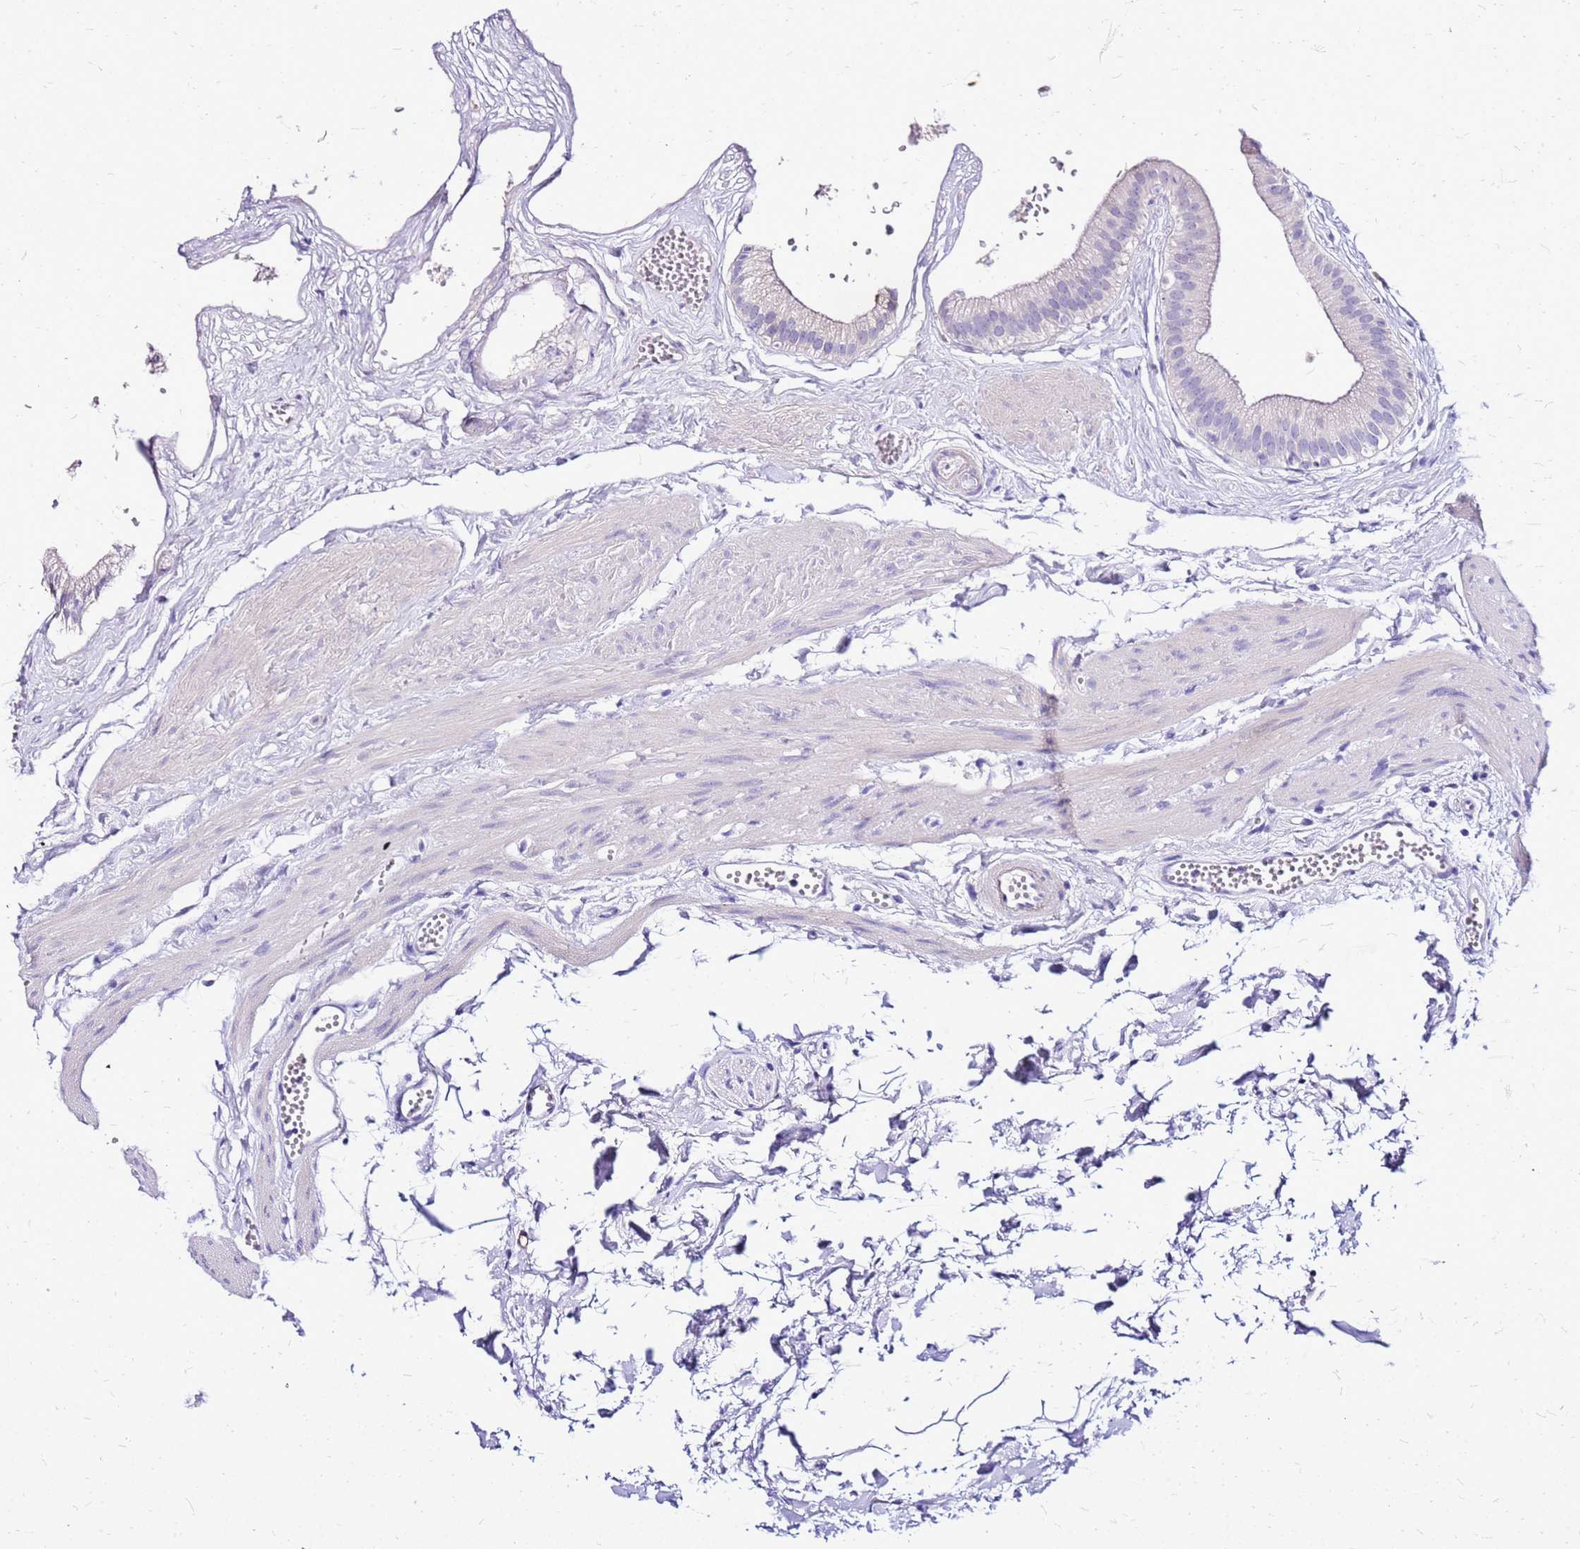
{"staining": {"intensity": "negative", "quantity": "none", "location": "none"}, "tissue": "gallbladder", "cell_type": "Glandular cells", "image_type": "normal", "snomed": [{"axis": "morphology", "description": "Normal tissue, NOS"}, {"axis": "topography", "description": "Gallbladder"}], "caption": "This is a image of immunohistochemistry (IHC) staining of benign gallbladder, which shows no staining in glandular cells.", "gene": "DCDC2B", "patient": {"sex": "female", "age": 54}}